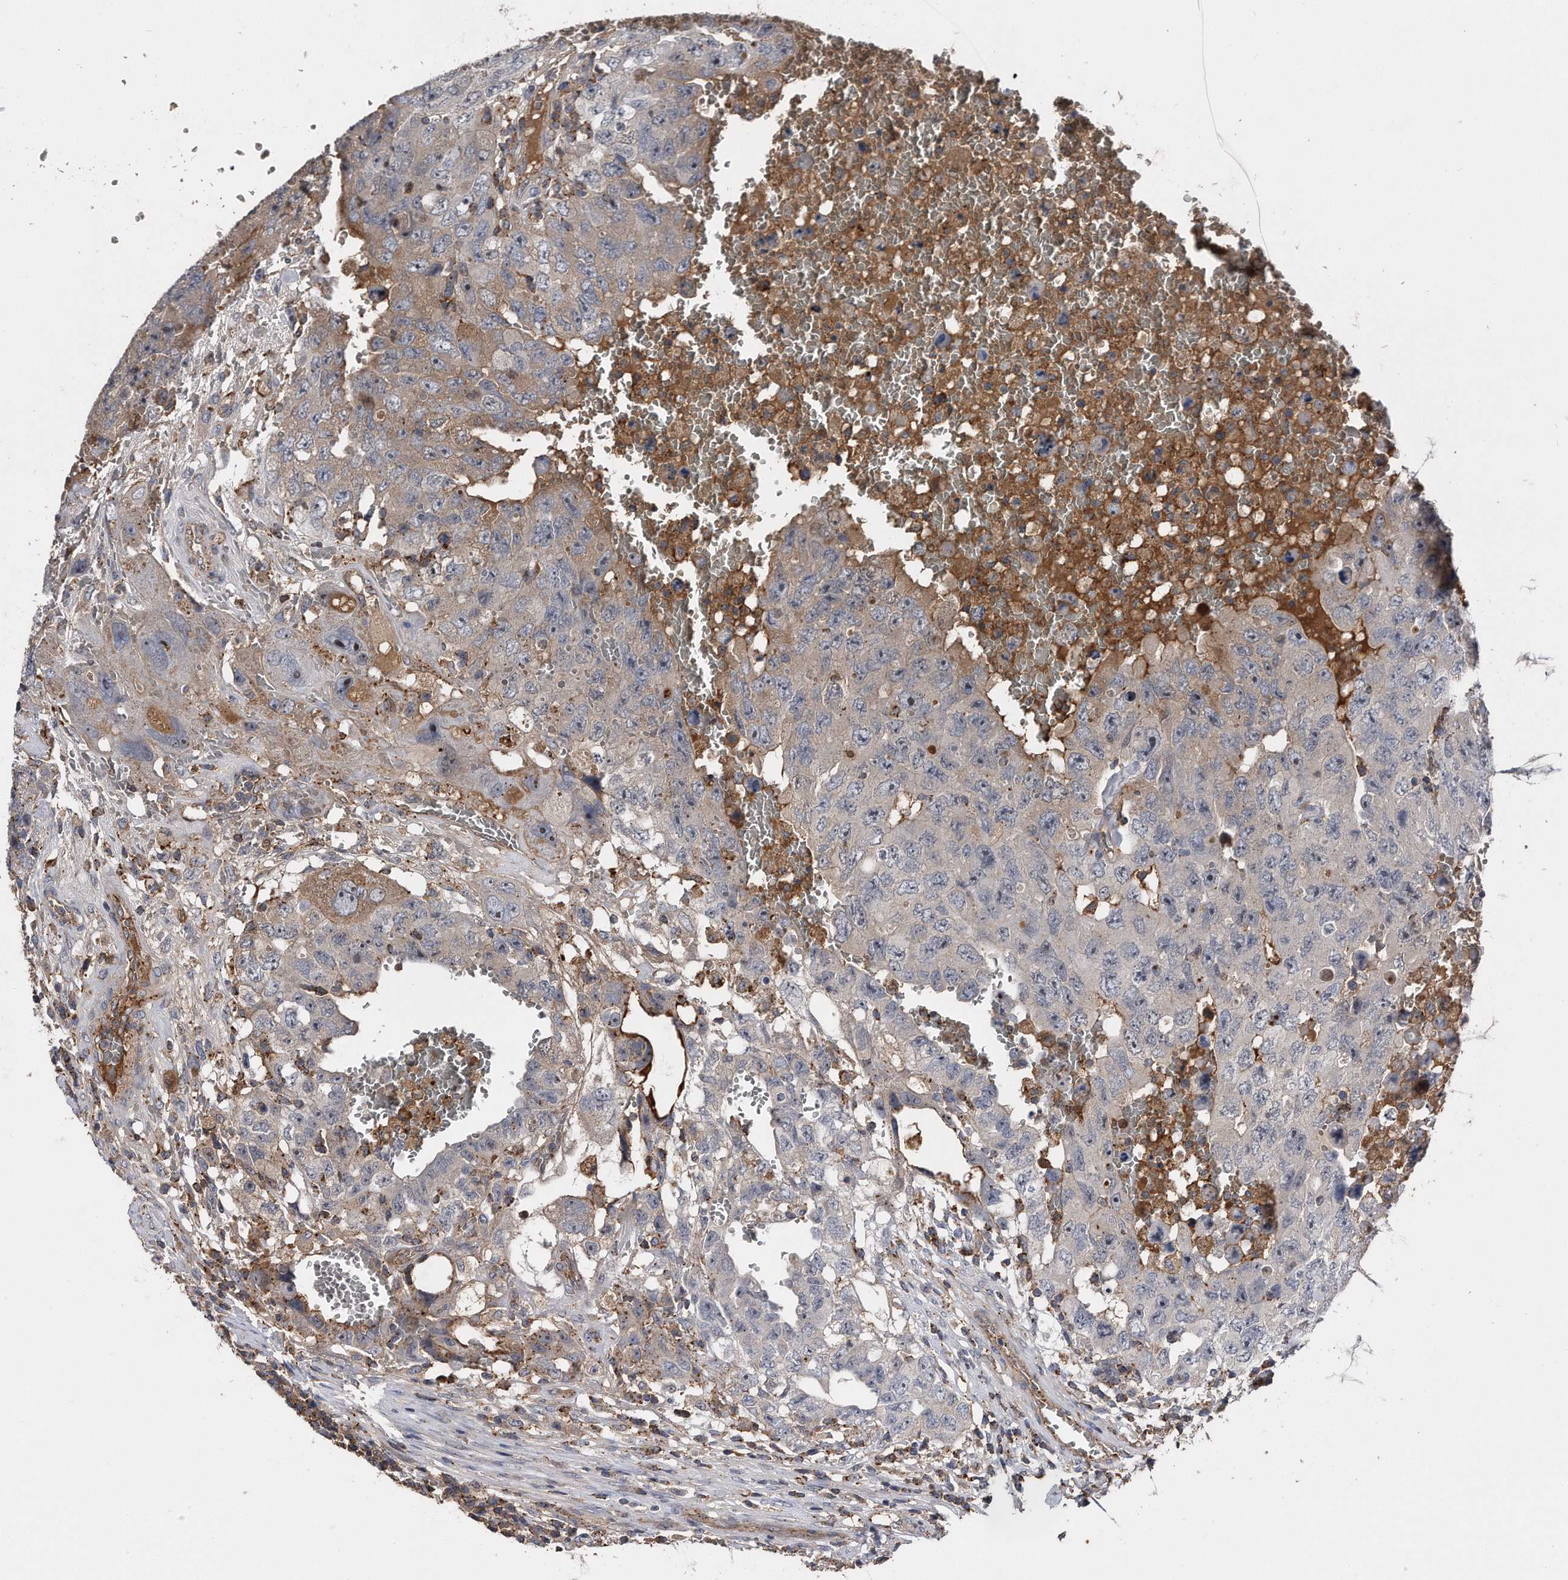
{"staining": {"intensity": "weak", "quantity": "<25%", "location": "cytoplasmic/membranous"}, "tissue": "testis cancer", "cell_type": "Tumor cells", "image_type": "cancer", "snomed": [{"axis": "morphology", "description": "Carcinoma, Embryonal, NOS"}, {"axis": "topography", "description": "Testis"}], "caption": "IHC micrograph of testis cancer stained for a protein (brown), which shows no staining in tumor cells.", "gene": "KCND3", "patient": {"sex": "male", "age": 26}}